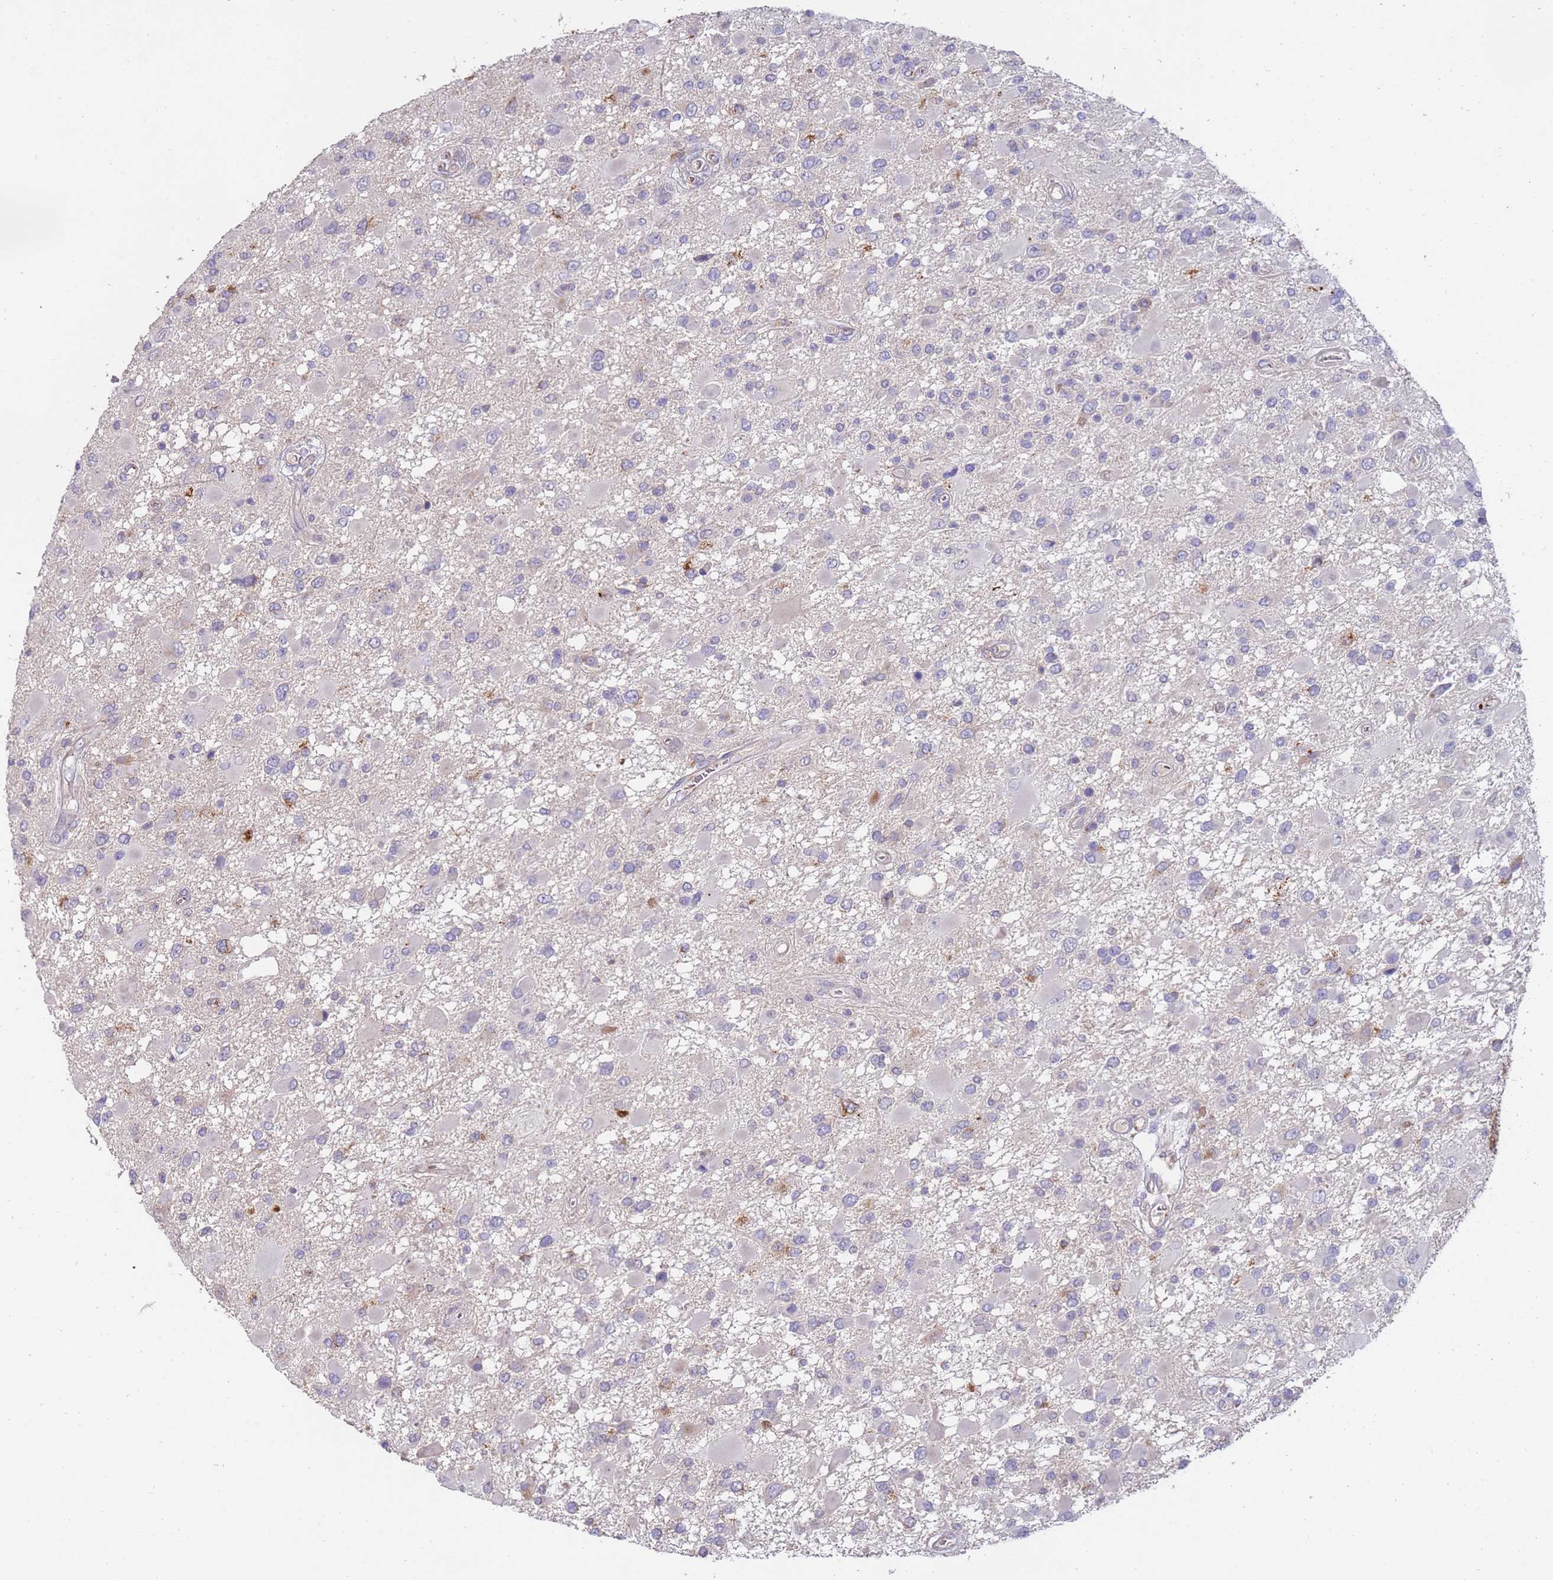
{"staining": {"intensity": "negative", "quantity": "none", "location": "none"}, "tissue": "glioma", "cell_type": "Tumor cells", "image_type": "cancer", "snomed": [{"axis": "morphology", "description": "Glioma, malignant, High grade"}, {"axis": "topography", "description": "Brain"}], "caption": "Immunohistochemistry histopathology image of neoplastic tissue: human high-grade glioma (malignant) stained with DAB (3,3'-diaminobenzidine) exhibits no significant protein expression in tumor cells.", "gene": "NMUR2", "patient": {"sex": "male", "age": 53}}